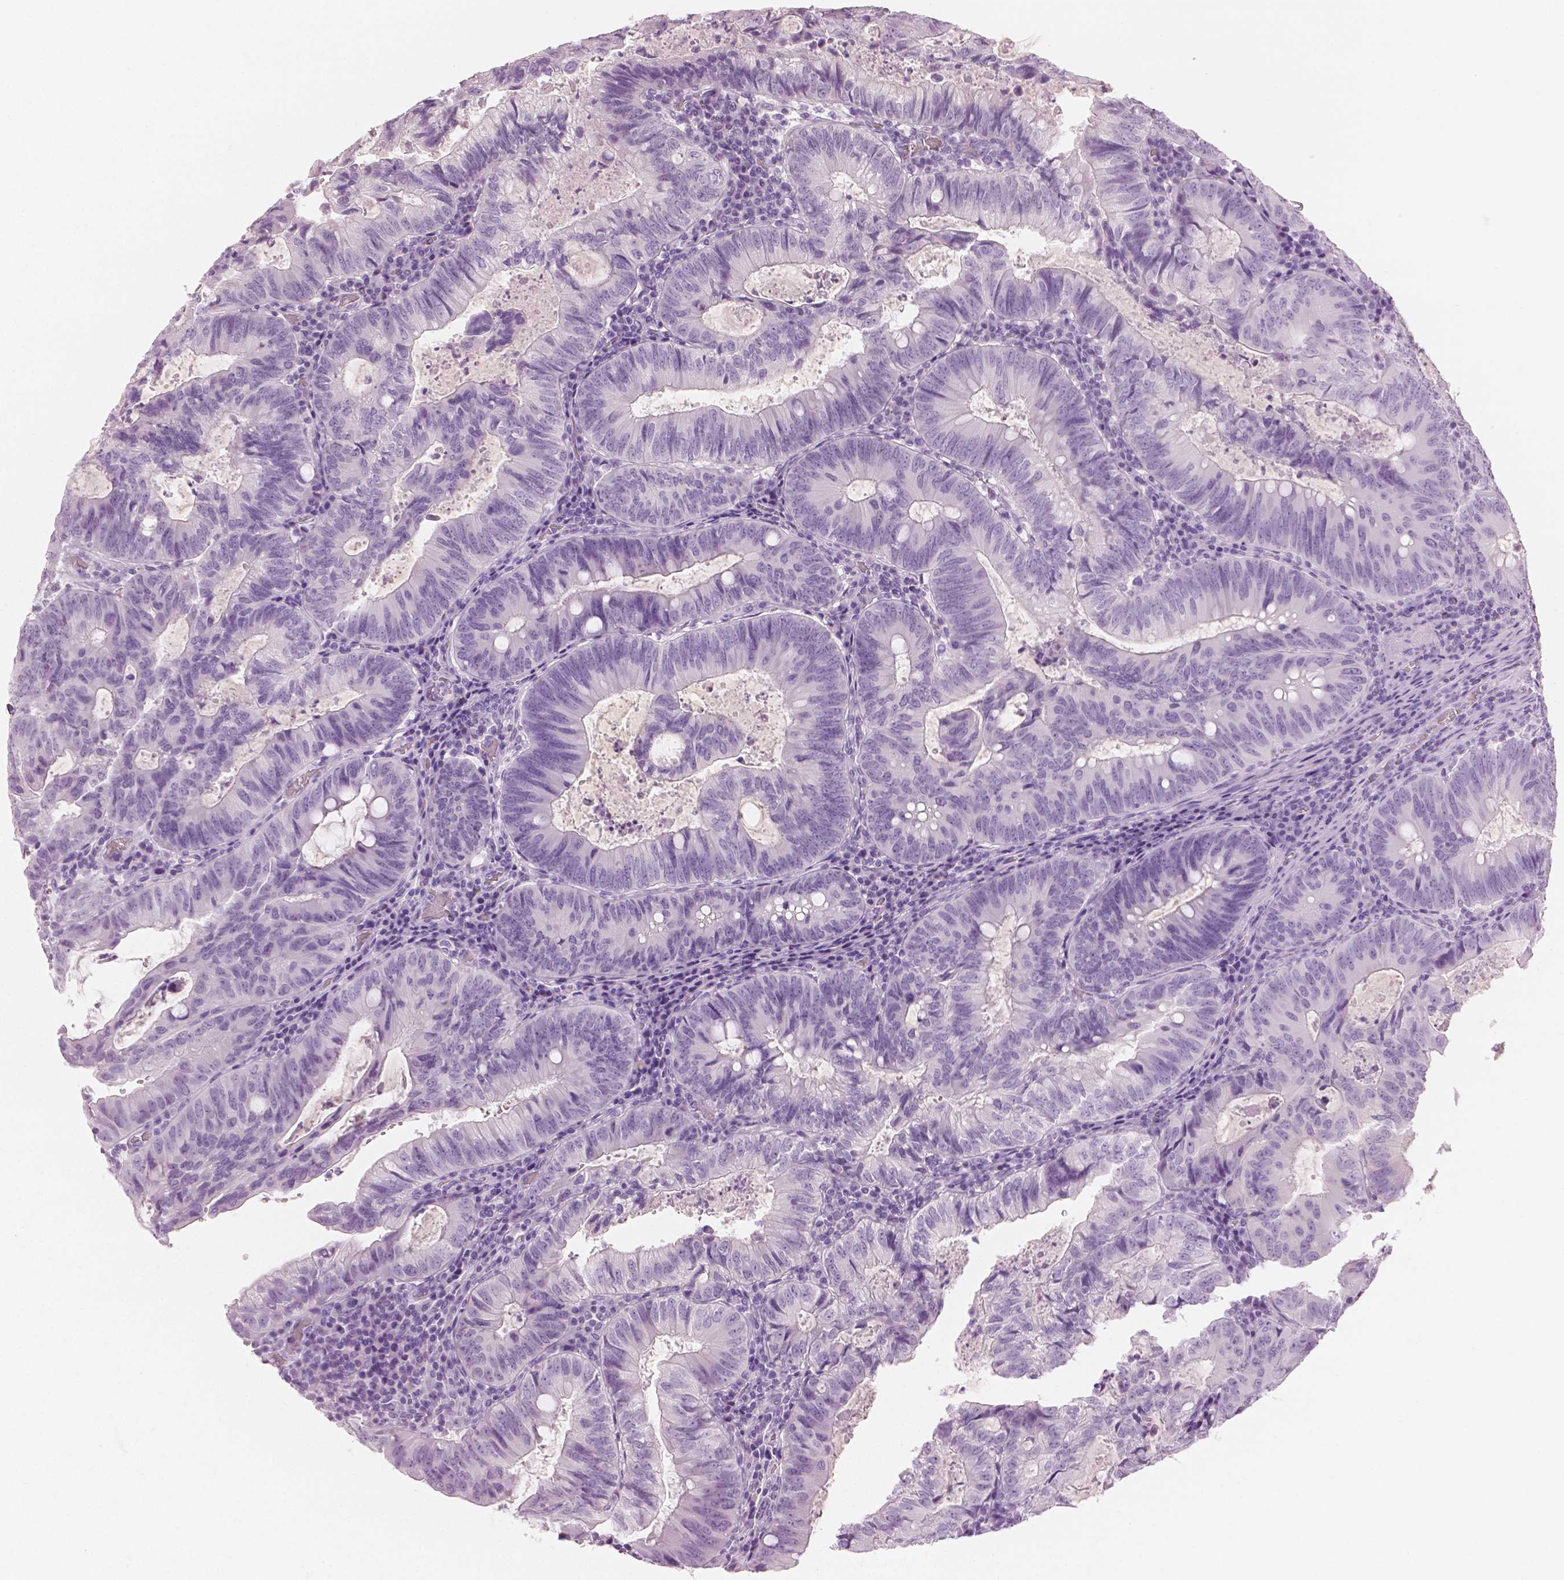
{"staining": {"intensity": "negative", "quantity": "none", "location": "none"}, "tissue": "colorectal cancer", "cell_type": "Tumor cells", "image_type": "cancer", "snomed": [{"axis": "morphology", "description": "Adenocarcinoma, NOS"}, {"axis": "topography", "description": "Colon"}], "caption": "Tumor cells are negative for brown protein staining in colorectal adenocarcinoma.", "gene": "PLIN4", "patient": {"sex": "male", "age": 67}}